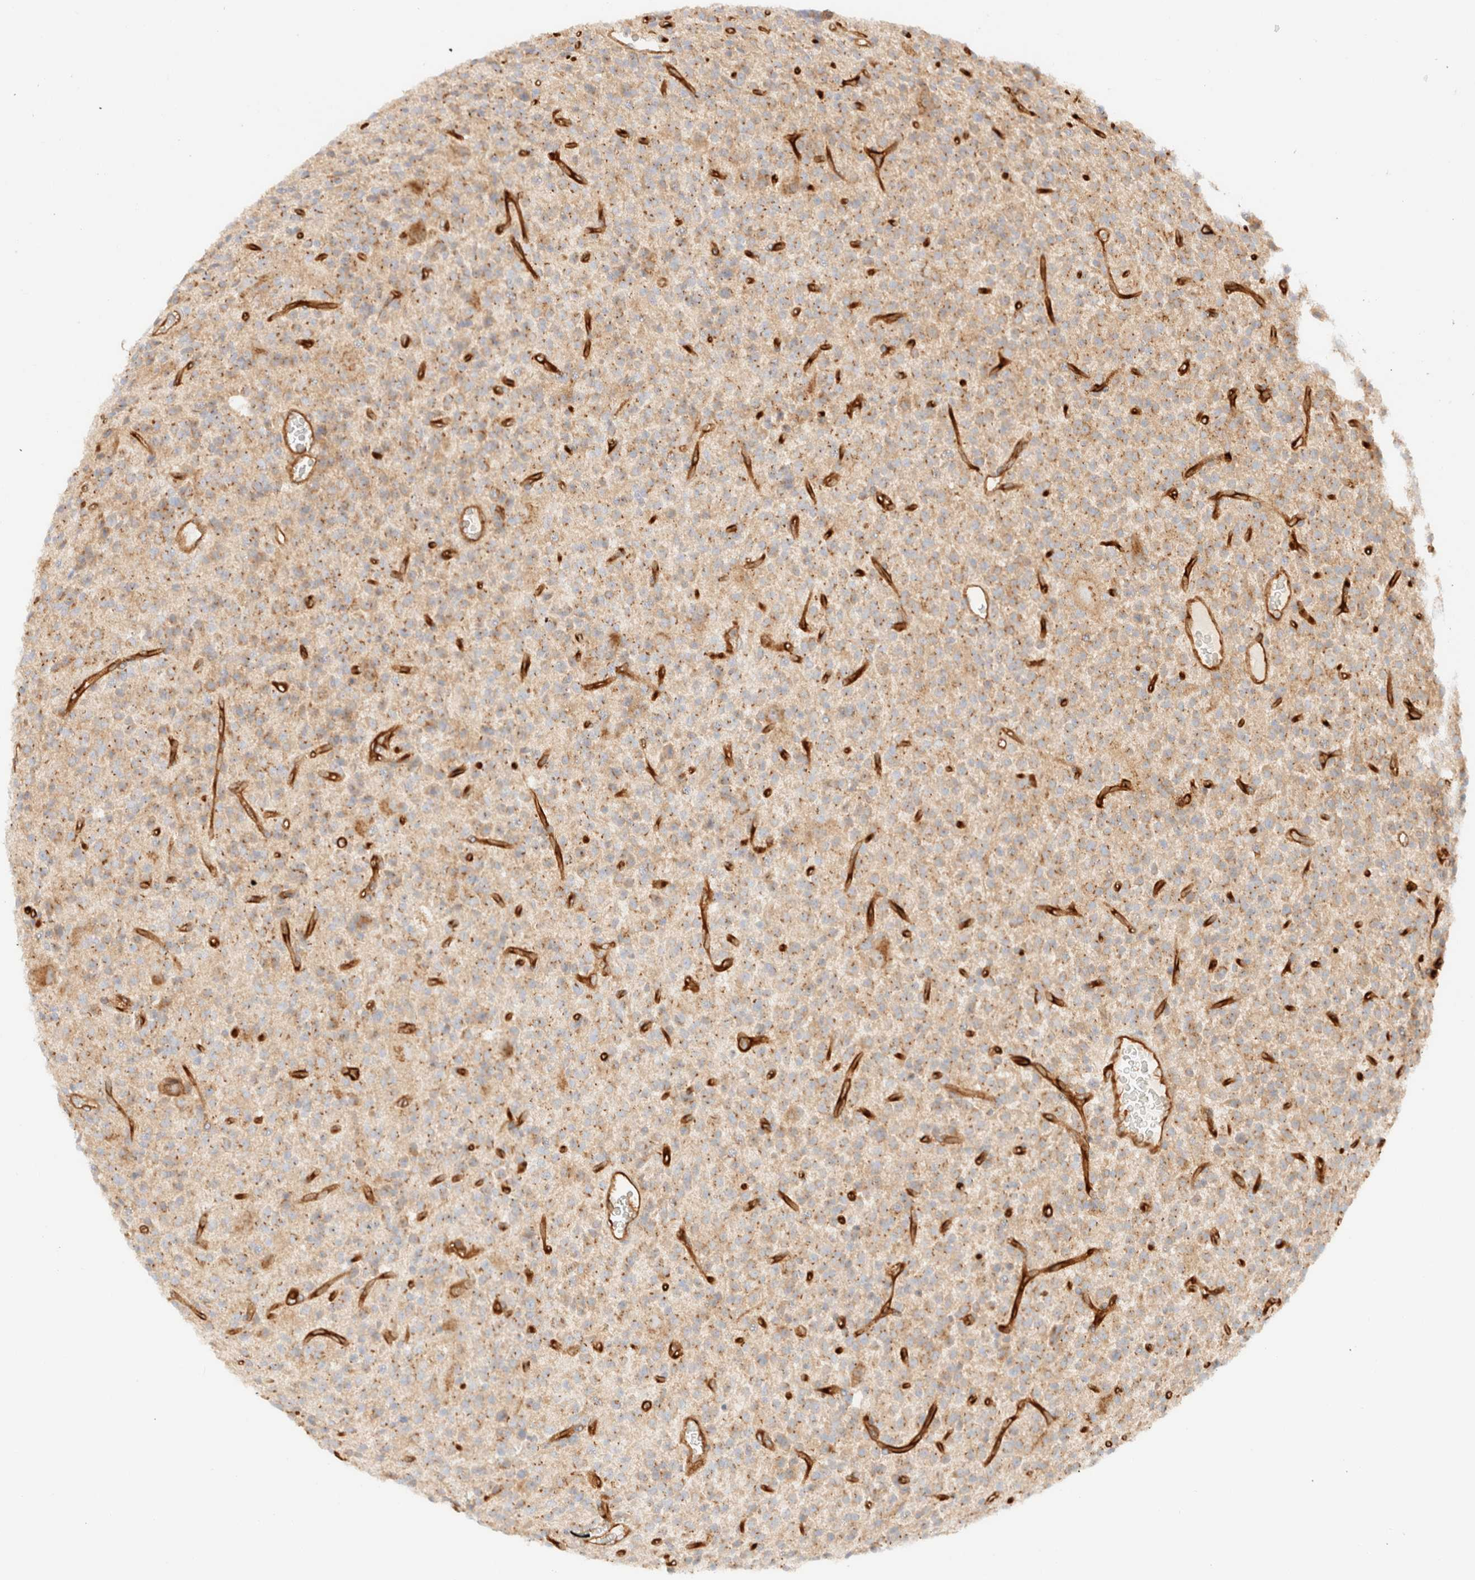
{"staining": {"intensity": "weak", "quantity": "25%-75%", "location": "cytoplasmic/membranous"}, "tissue": "glioma", "cell_type": "Tumor cells", "image_type": "cancer", "snomed": [{"axis": "morphology", "description": "Glioma, malignant, High grade"}, {"axis": "topography", "description": "Brain"}], "caption": "A brown stain highlights weak cytoplasmic/membranous expression of a protein in glioma tumor cells.", "gene": "MYO10", "patient": {"sex": "male", "age": 34}}